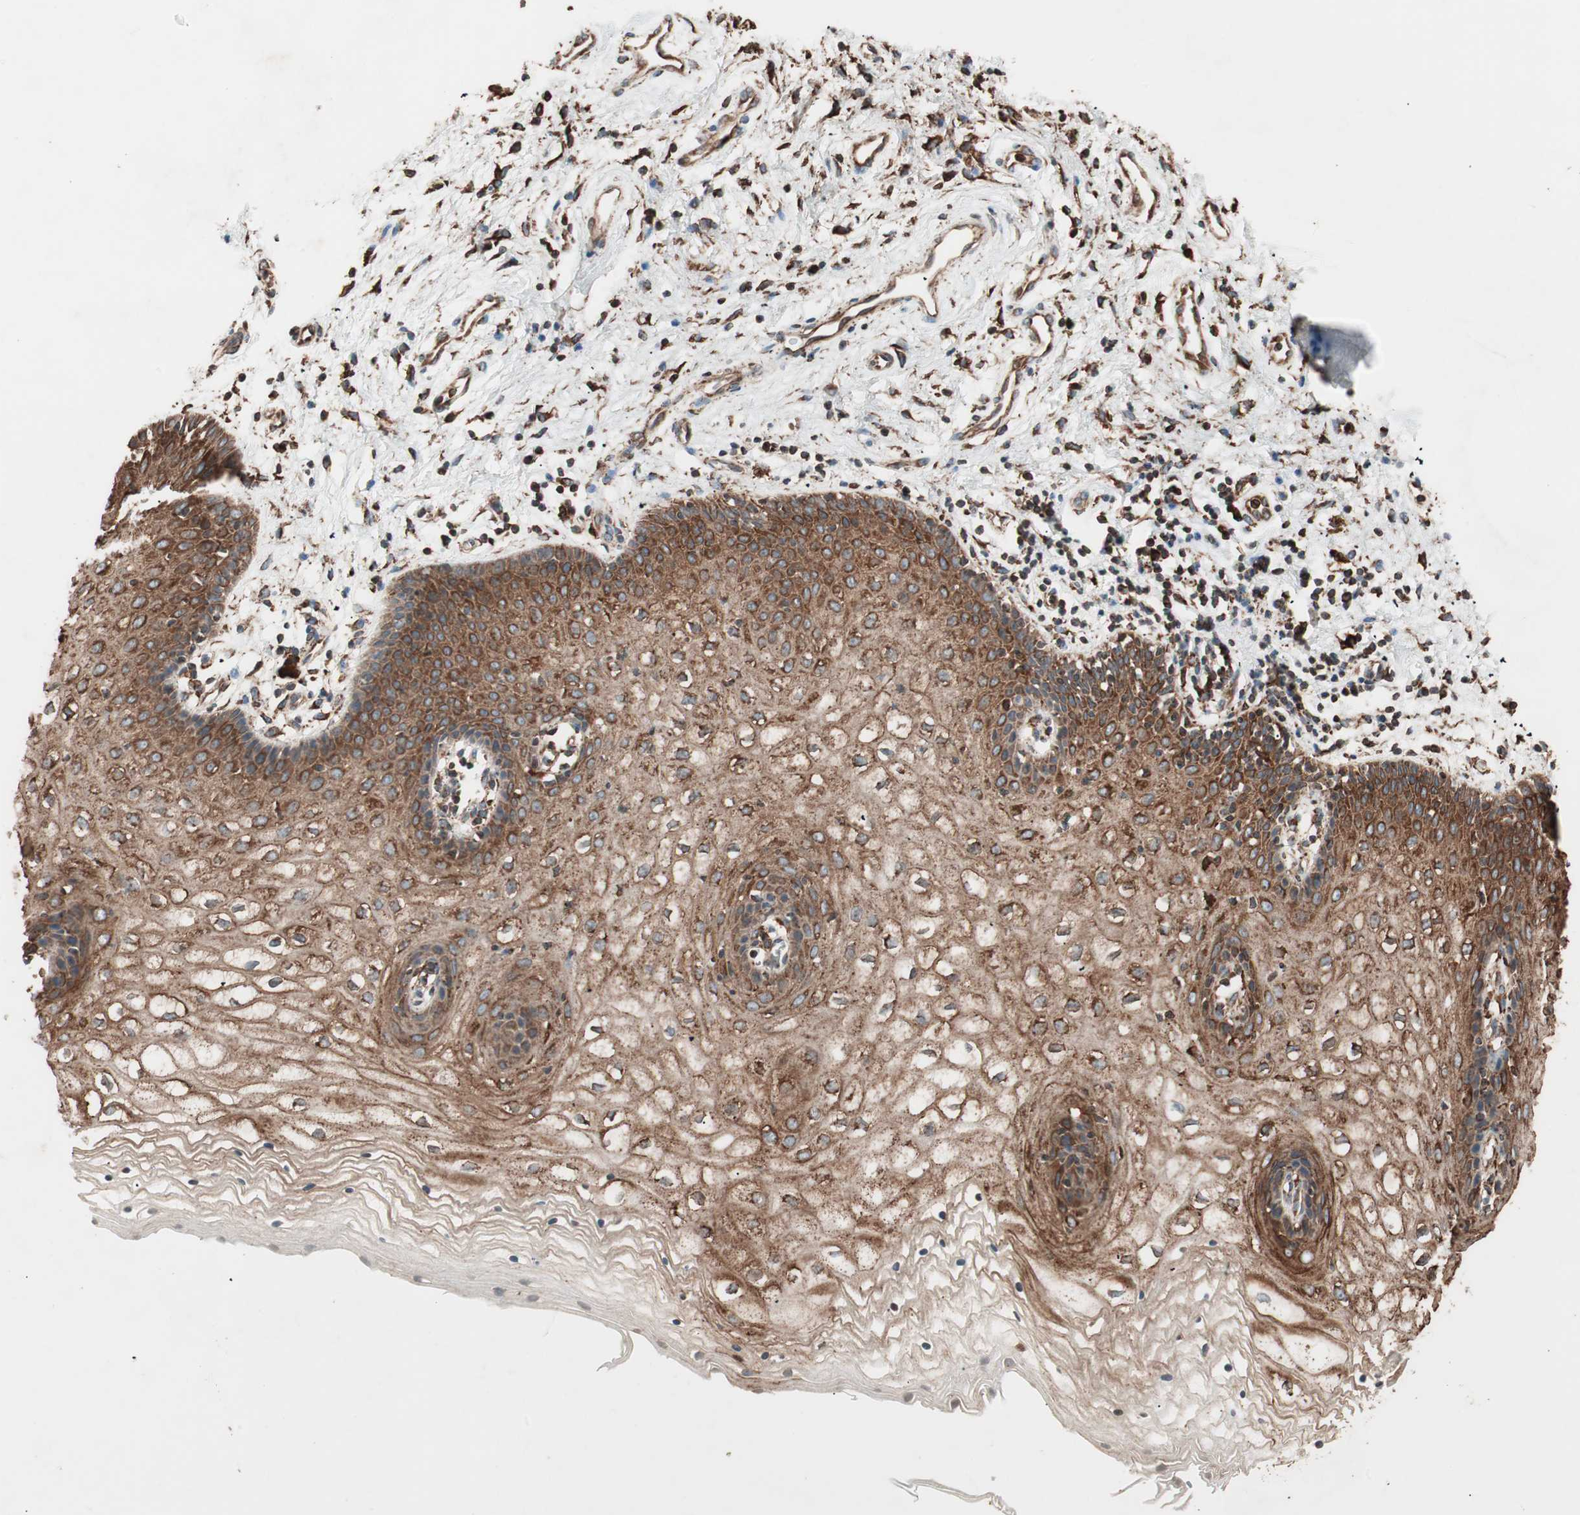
{"staining": {"intensity": "strong", "quantity": ">75%", "location": "cytoplasmic/membranous"}, "tissue": "vagina", "cell_type": "Squamous epithelial cells", "image_type": "normal", "snomed": [{"axis": "morphology", "description": "Normal tissue, NOS"}, {"axis": "topography", "description": "Vagina"}], "caption": "IHC histopathology image of unremarkable human vagina stained for a protein (brown), which displays high levels of strong cytoplasmic/membranous expression in approximately >75% of squamous epithelial cells.", "gene": "VEGFA", "patient": {"sex": "female", "age": 34}}